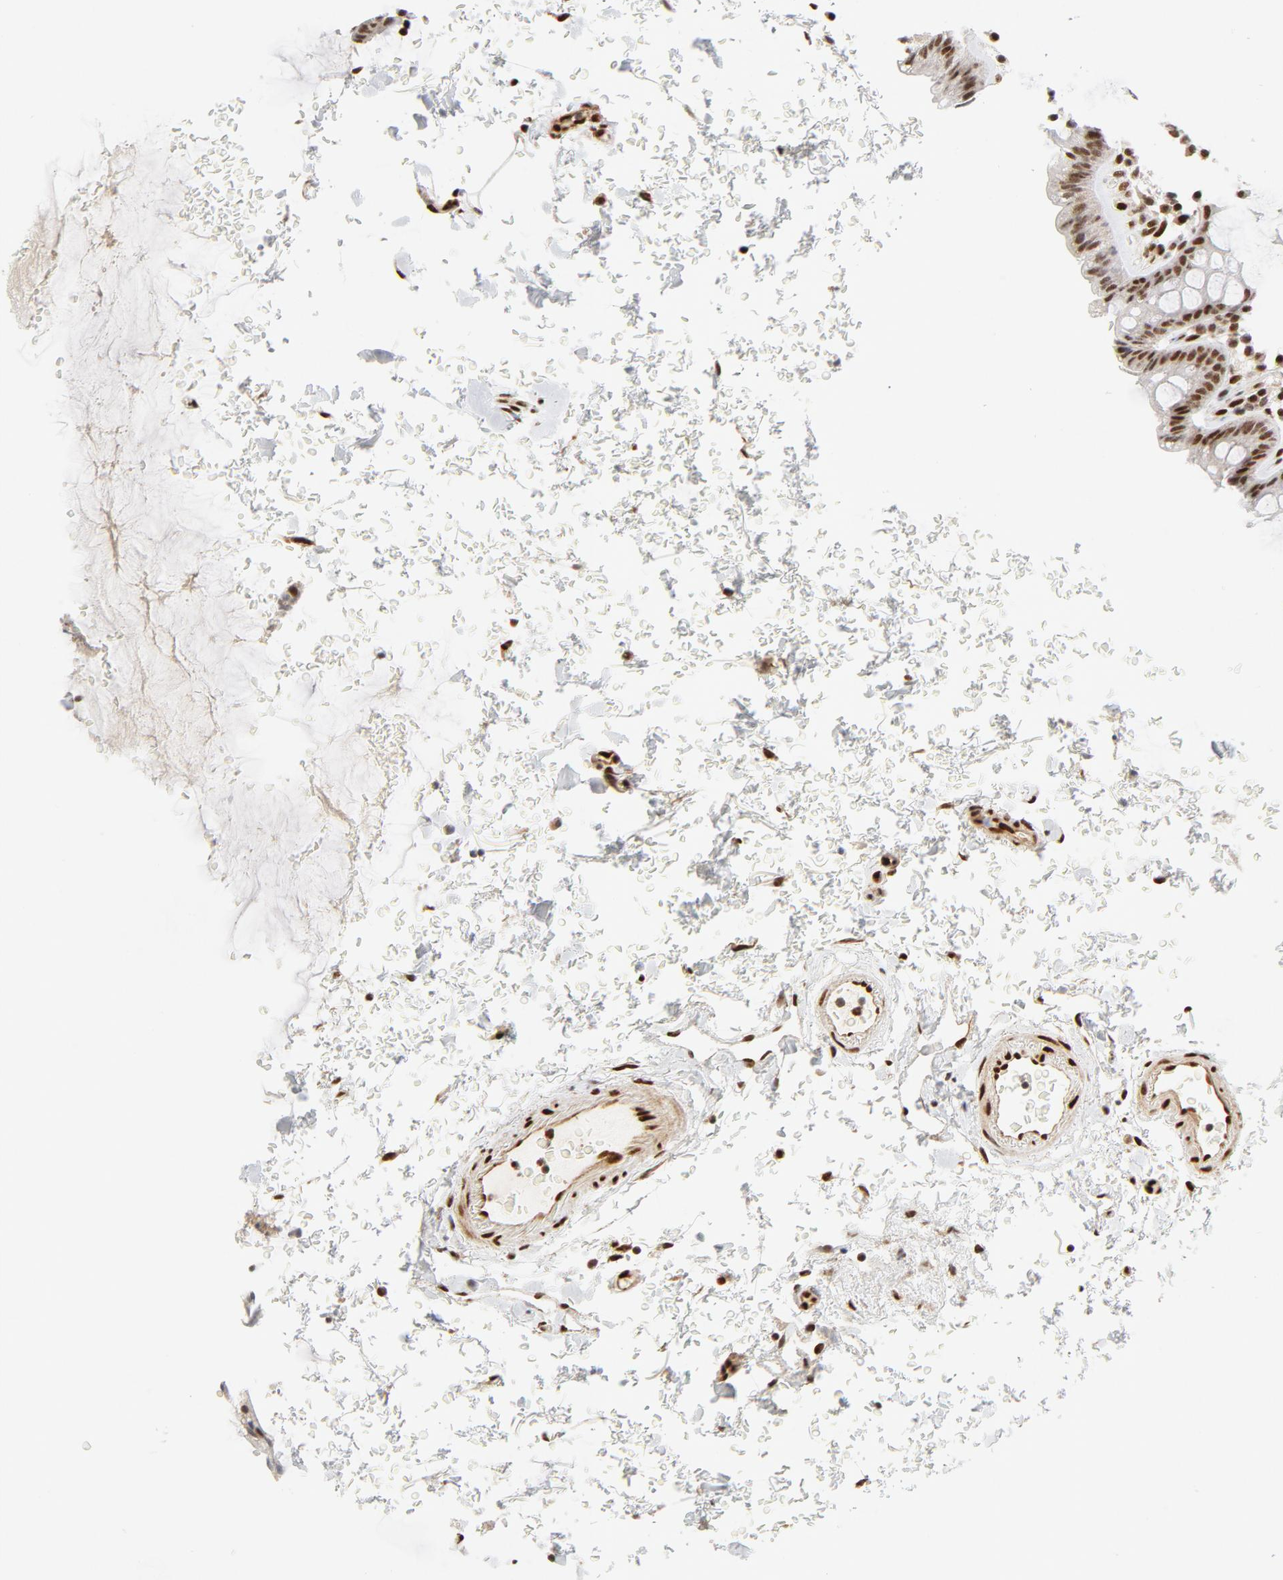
{"staining": {"intensity": "moderate", "quantity": ">75%", "location": "nuclear"}, "tissue": "rectum", "cell_type": "Glandular cells", "image_type": "normal", "snomed": [{"axis": "morphology", "description": "Normal tissue, NOS"}, {"axis": "topography", "description": "Rectum"}], "caption": "Immunohistochemistry (IHC) photomicrograph of unremarkable human rectum stained for a protein (brown), which exhibits medium levels of moderate nuclear positivity in about >75% of glandular cells.", "gene": "MEF2A", "patient": {"sex": "male", "age": 92}}